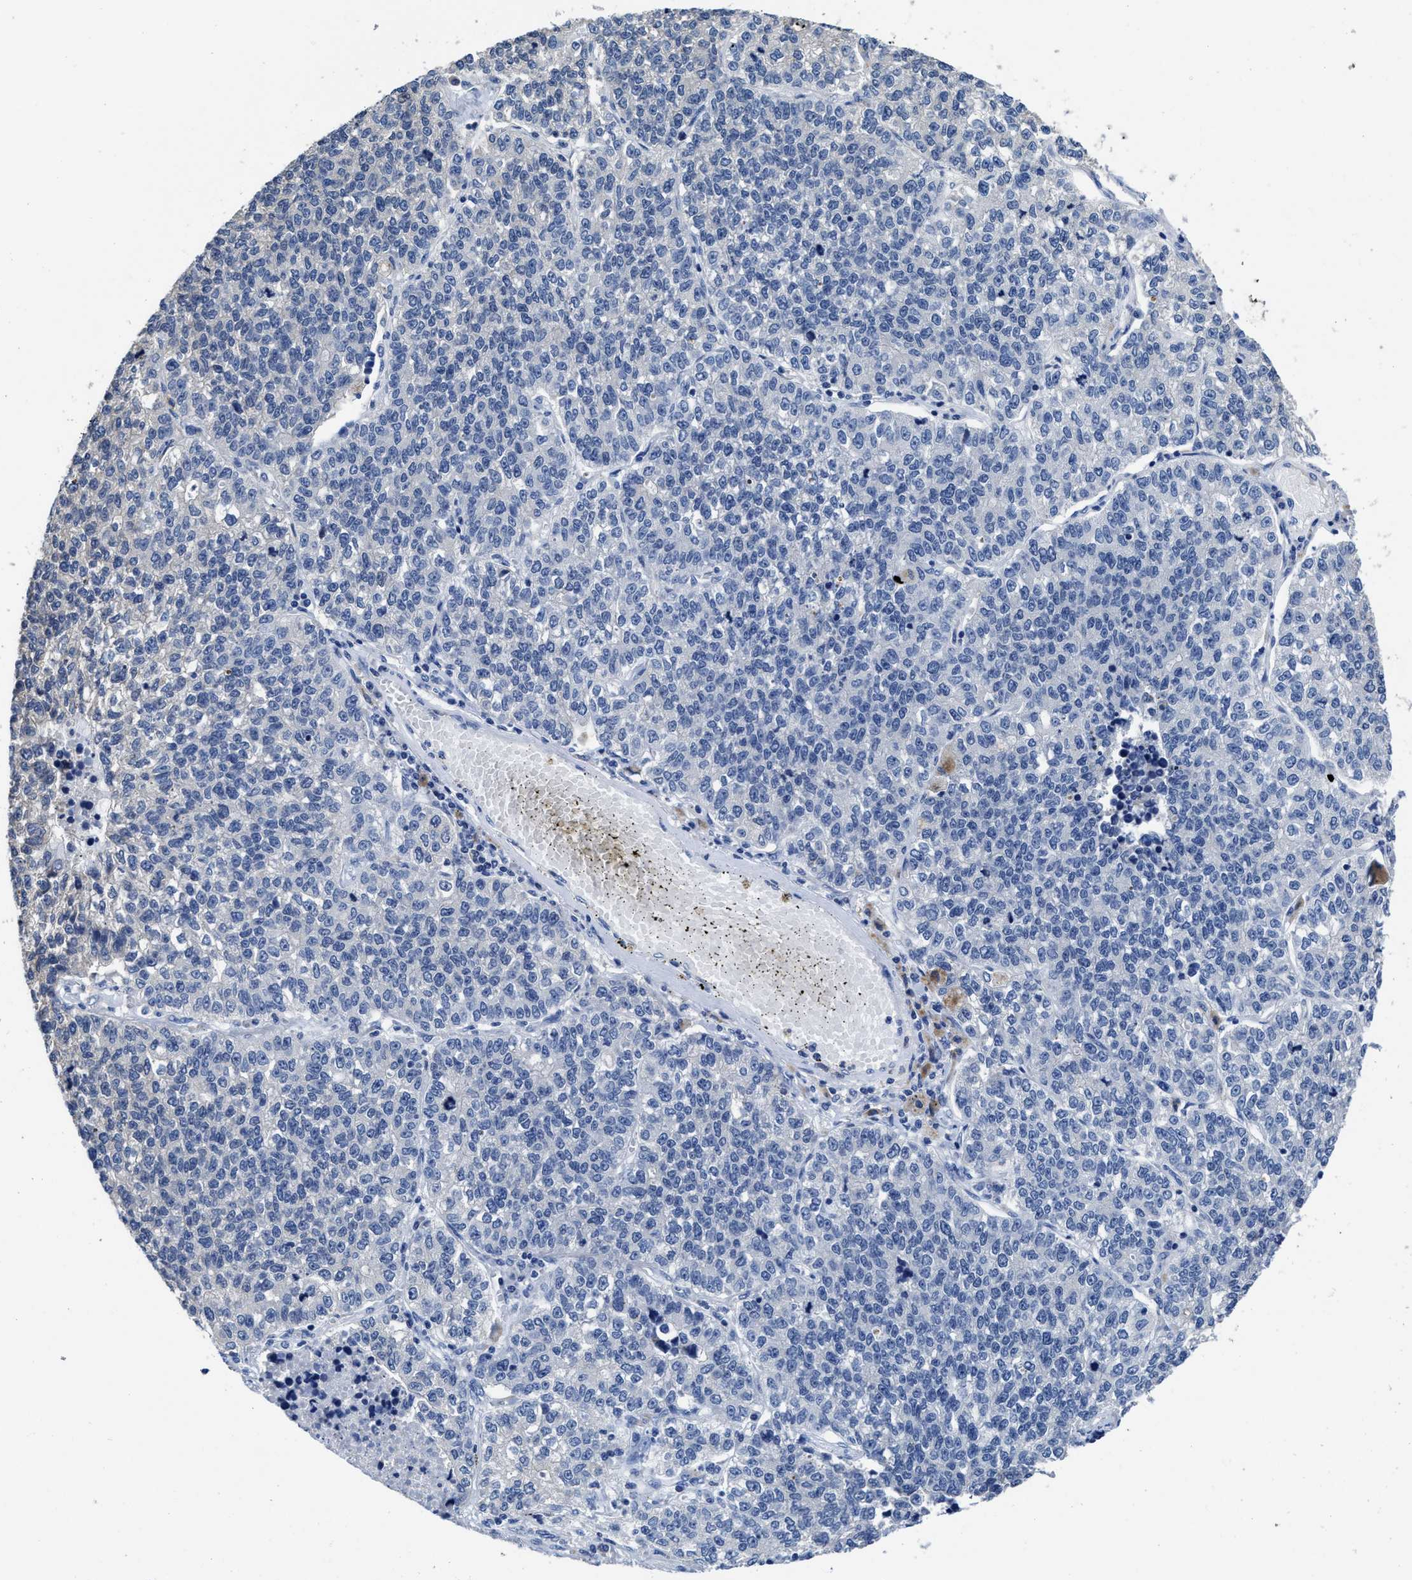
{"staining": {"intensity": "negative", "quantity": "none", "location": "none"}, "tissue": "lung cancer", "cell_type": "Tumor cells", "image_type": "cancer", "snomed": [{"axis": "morphology", "description": "Adenocarcinoma, NOS"}, {"axis": "topography", "description": "Lung"}], "caption": "The histopathology image displays no staining of tumor cells in adenocarcinoma (lung).", "gene": "HOOK1", "patient": {"sex": "male", "age": 49}}